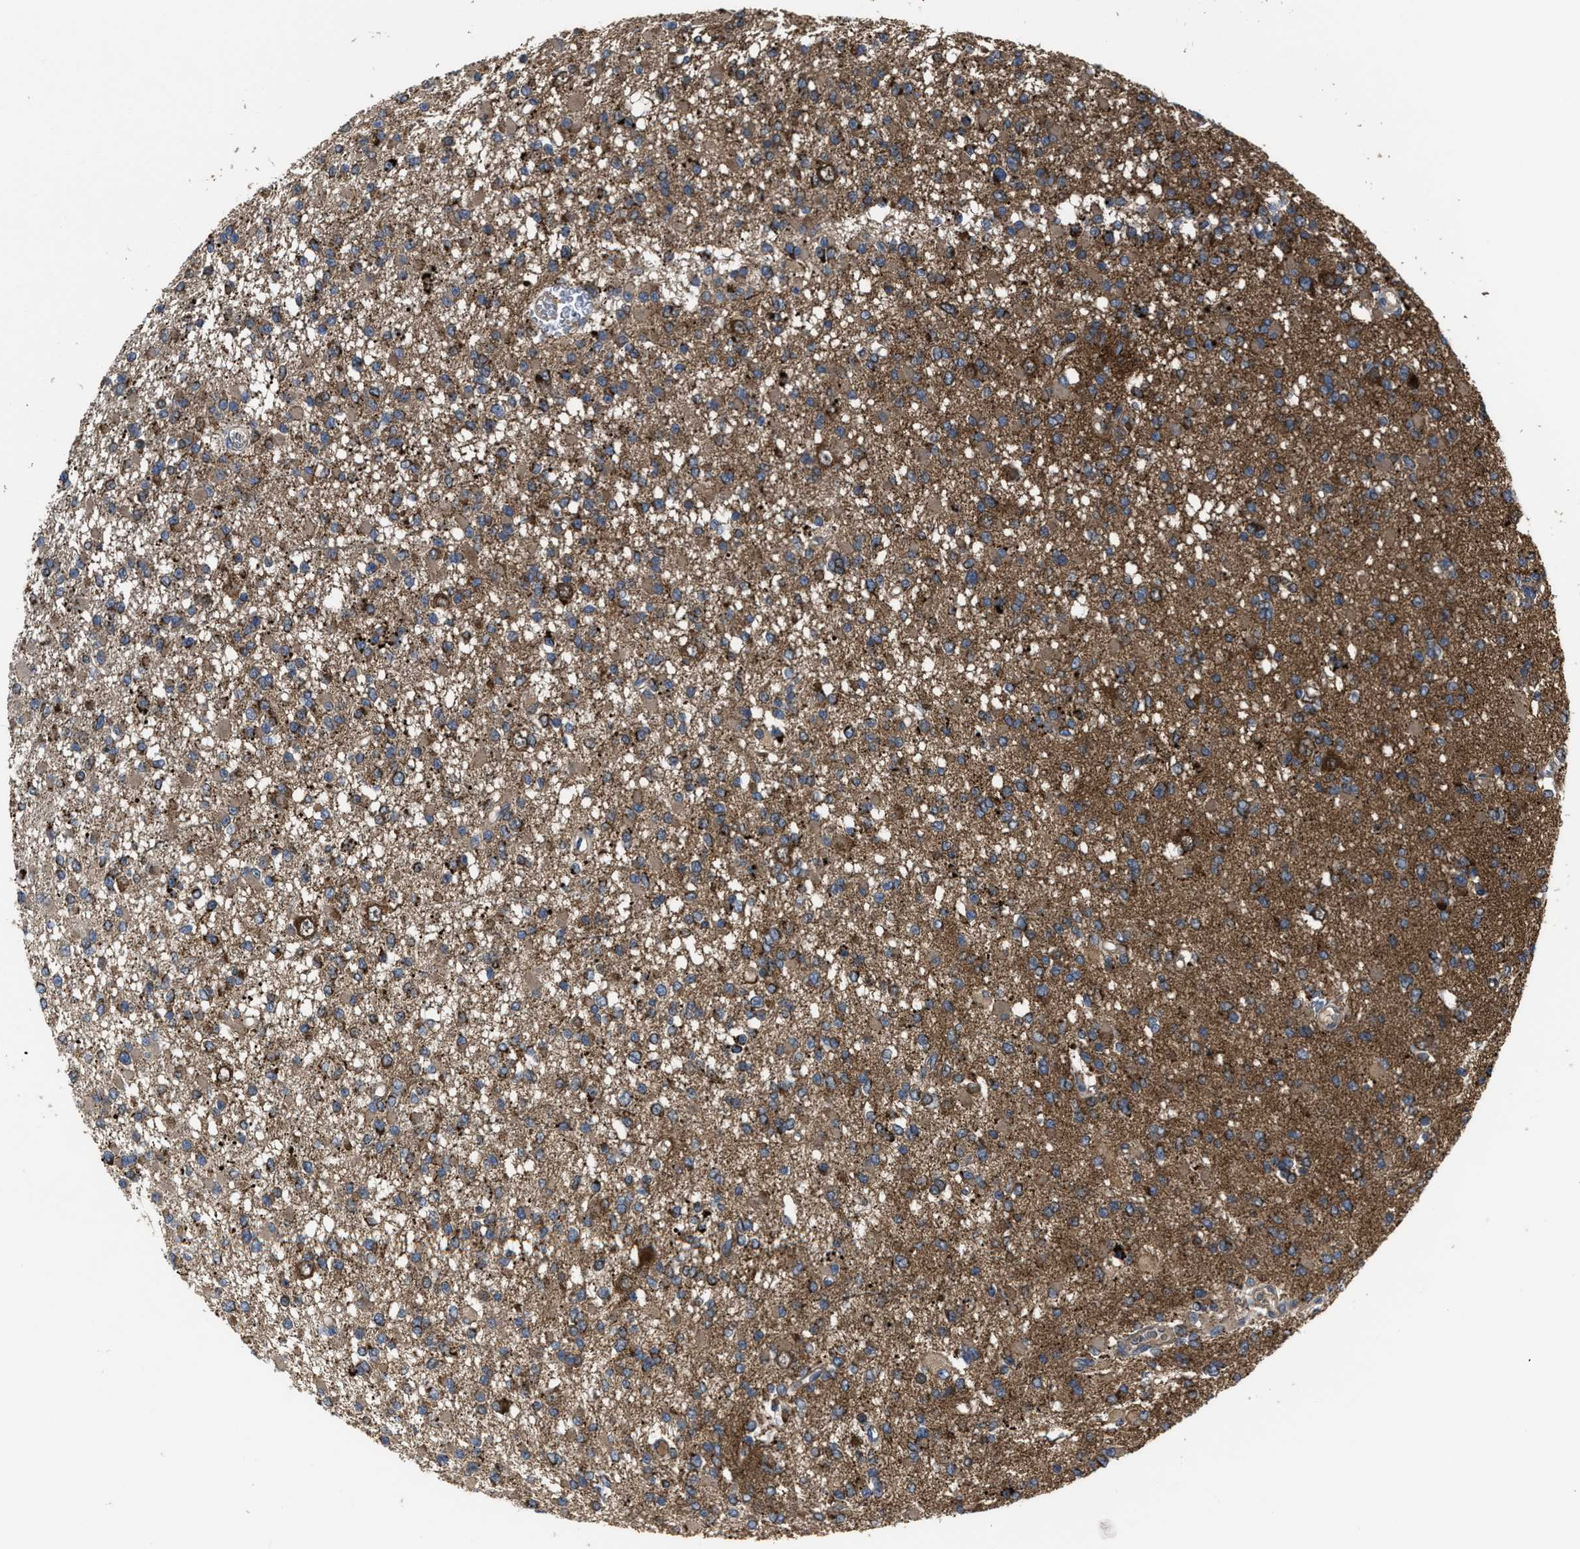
{"staining": {"intensity": "strong", "quantity": "25%-75%", "location": "cytoplasmic/membranous"}, "tissue": "glioma", "cell_type": "Tumor cells", "image_type": "cancer", "snomed": [{"axis": "morphology", "description": "Glioma, malignant, Low grade"}, {"axis": "topography", "description": "Brain"}], "caption": "Tumor cells exhibit strong cytoplasmic/membranous positivity in about 25%-75% of cells in glioma.", "gene": "PASK", "patient": {"sex": "female", "age": 22}}